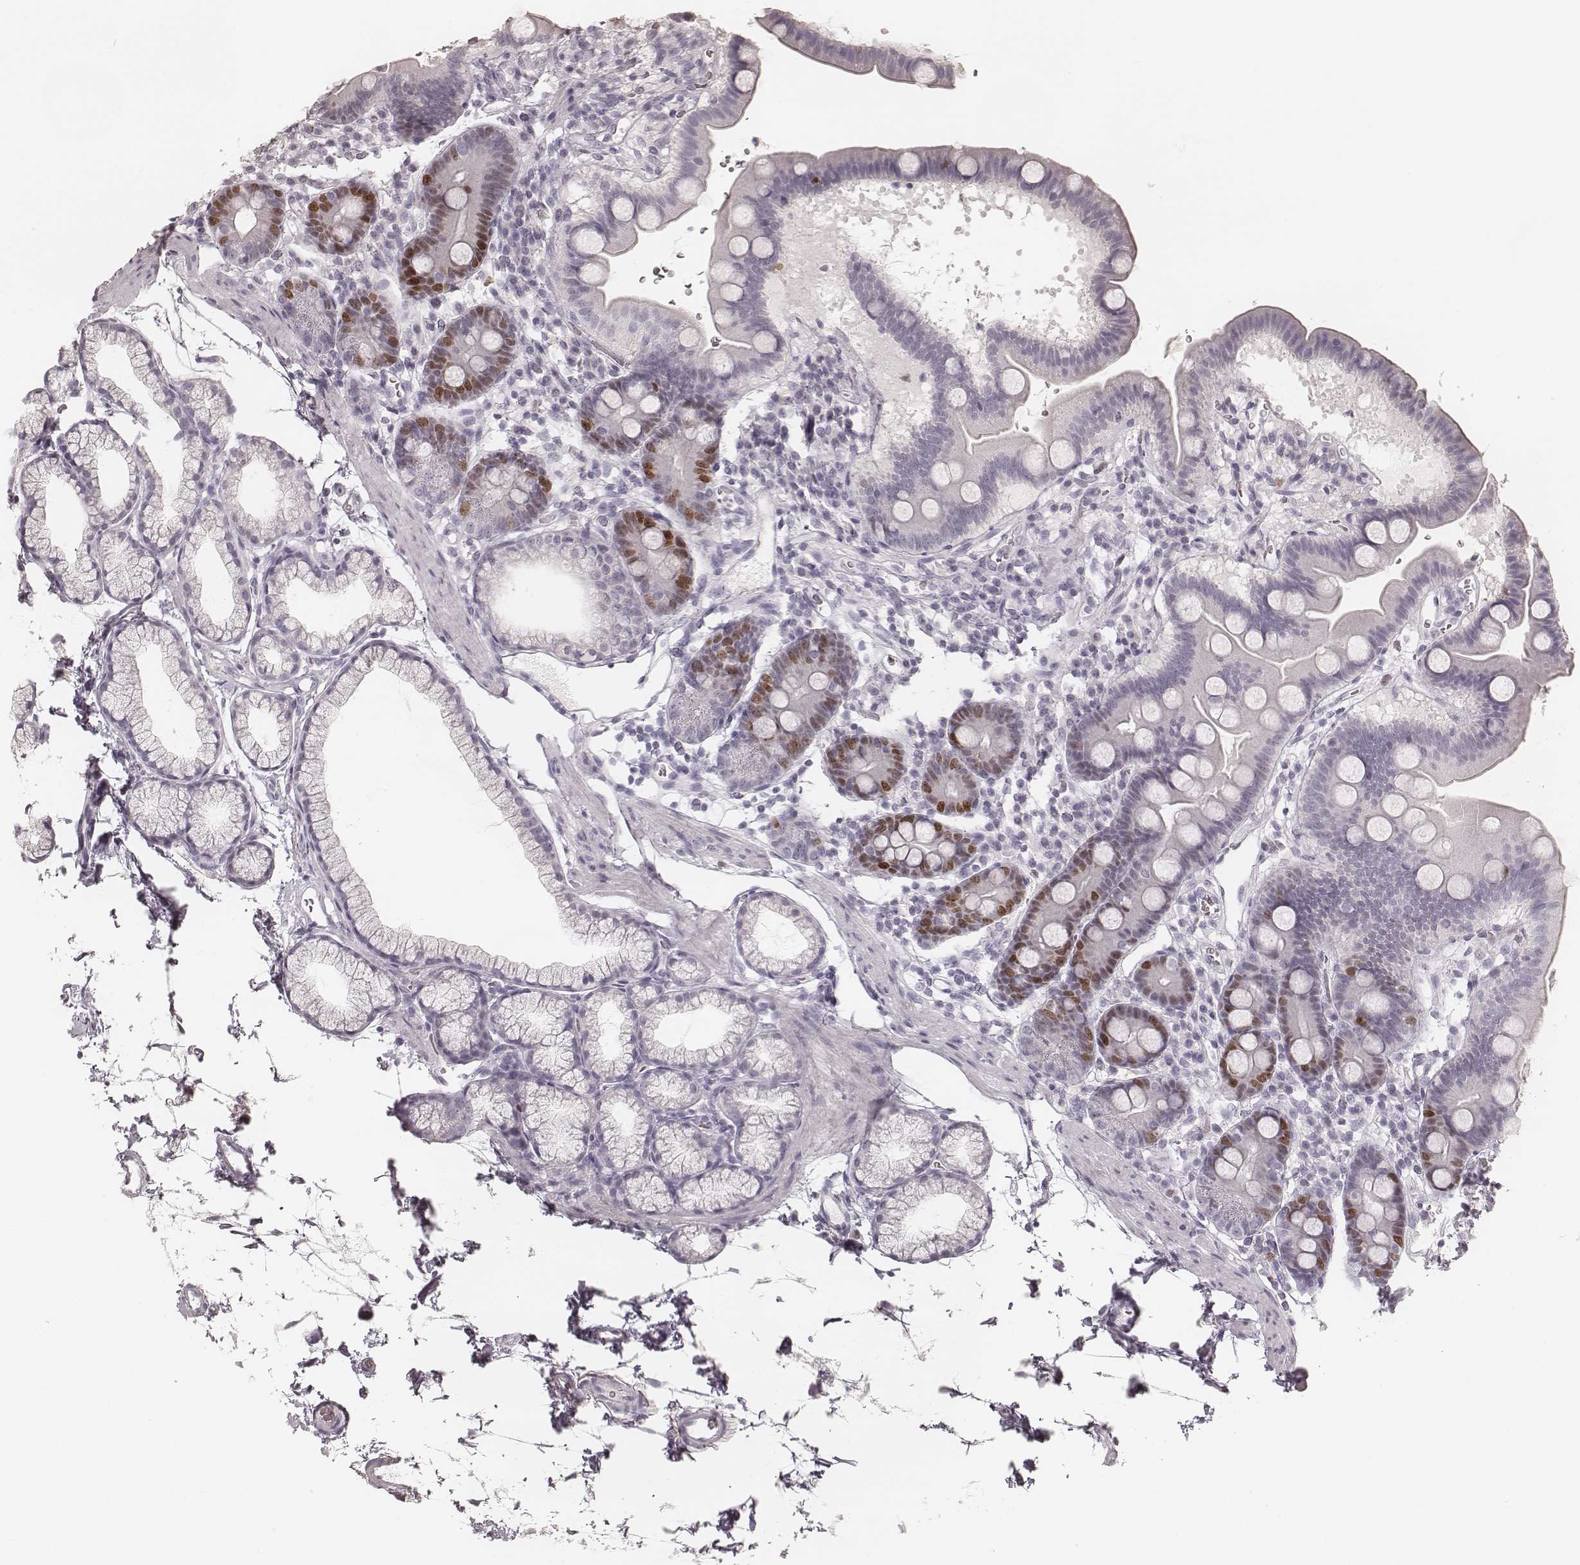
{"staining": {"intensity": "moderate", "quantity": "<25%", "location": "nuclear"}, "tissue": "duodenum", "cell_type": "Glandular cells", "image_type": "normal", "snomed": [{"axis": "morphology", "description": "Normal tissue, NOS"}, {"axis": "topography", "description": "Duodenum"}], "caption": "This image shows unremarkable duodenum stained with IHC to label a protein in brown. The nuclear of glandular cells show moderate positivity for the protein. Nuclei are counter-stained blue.", "gene": "TEX37", "patient": {"sex": "male", "age": 59}}